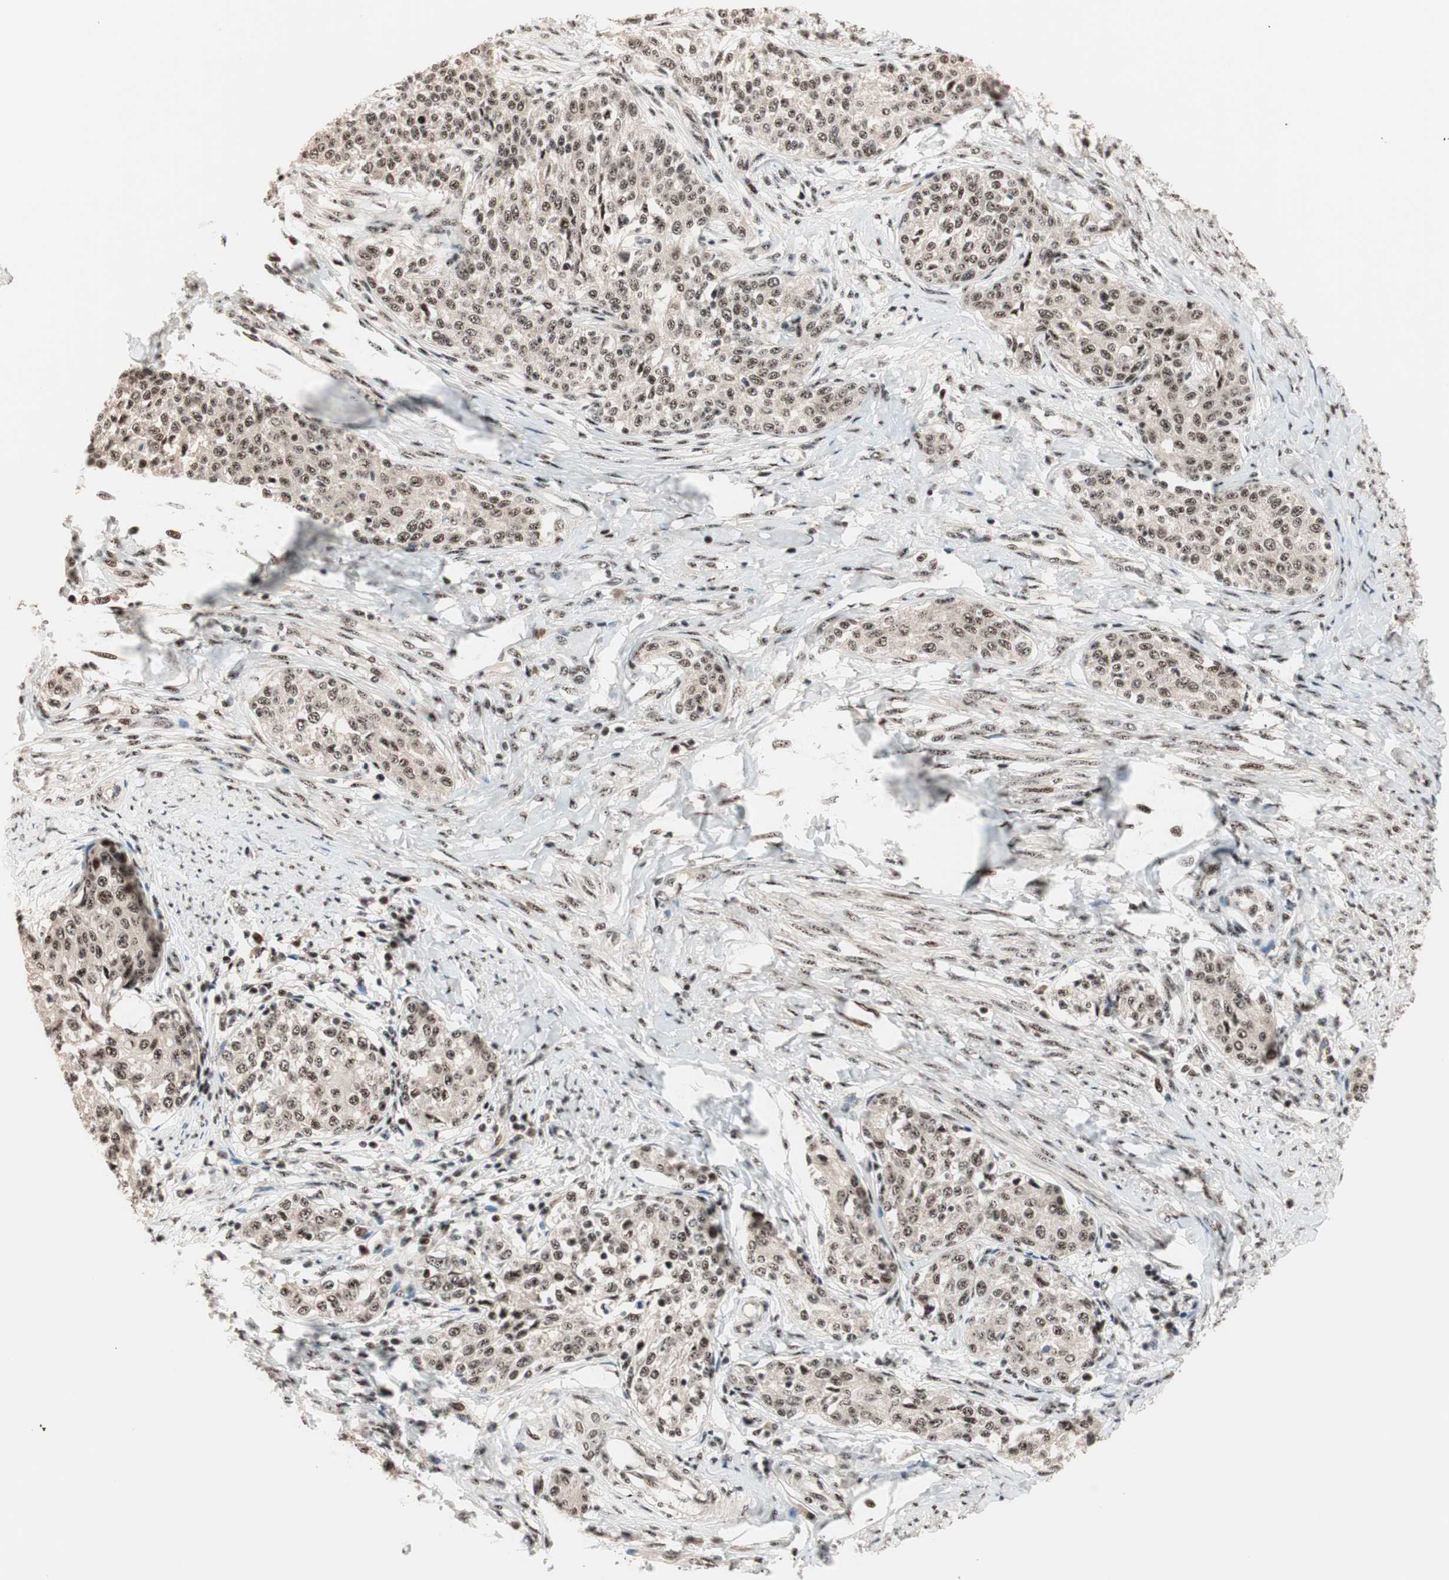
{"staining": {"intensity": "moderate", "quantity": ">75%", "location": "nuclear"}, "tissue": "cervical cancer", "cell_type": "Tumor cells", "image_type": "cancer", "snomed": [{"axis": "morphology", "description": "Squamous cell carcinoma, NOS"}, {"axis": "morphology", "description": "Adenocarcinoma, NOS"}, {"axis": "topography", "description": "Cervix"}], "caption": "Protein positivity by immunohistochemistry demonstrates moderate nuclear positivity in approximately >75% of tumor cells in squamous cell carcinoma (cervical). (DAB = brown stain, brightfield microscopy at high magnification).", "gene": "NR5A2", "patient": {"sex": "female", "age": 52}}